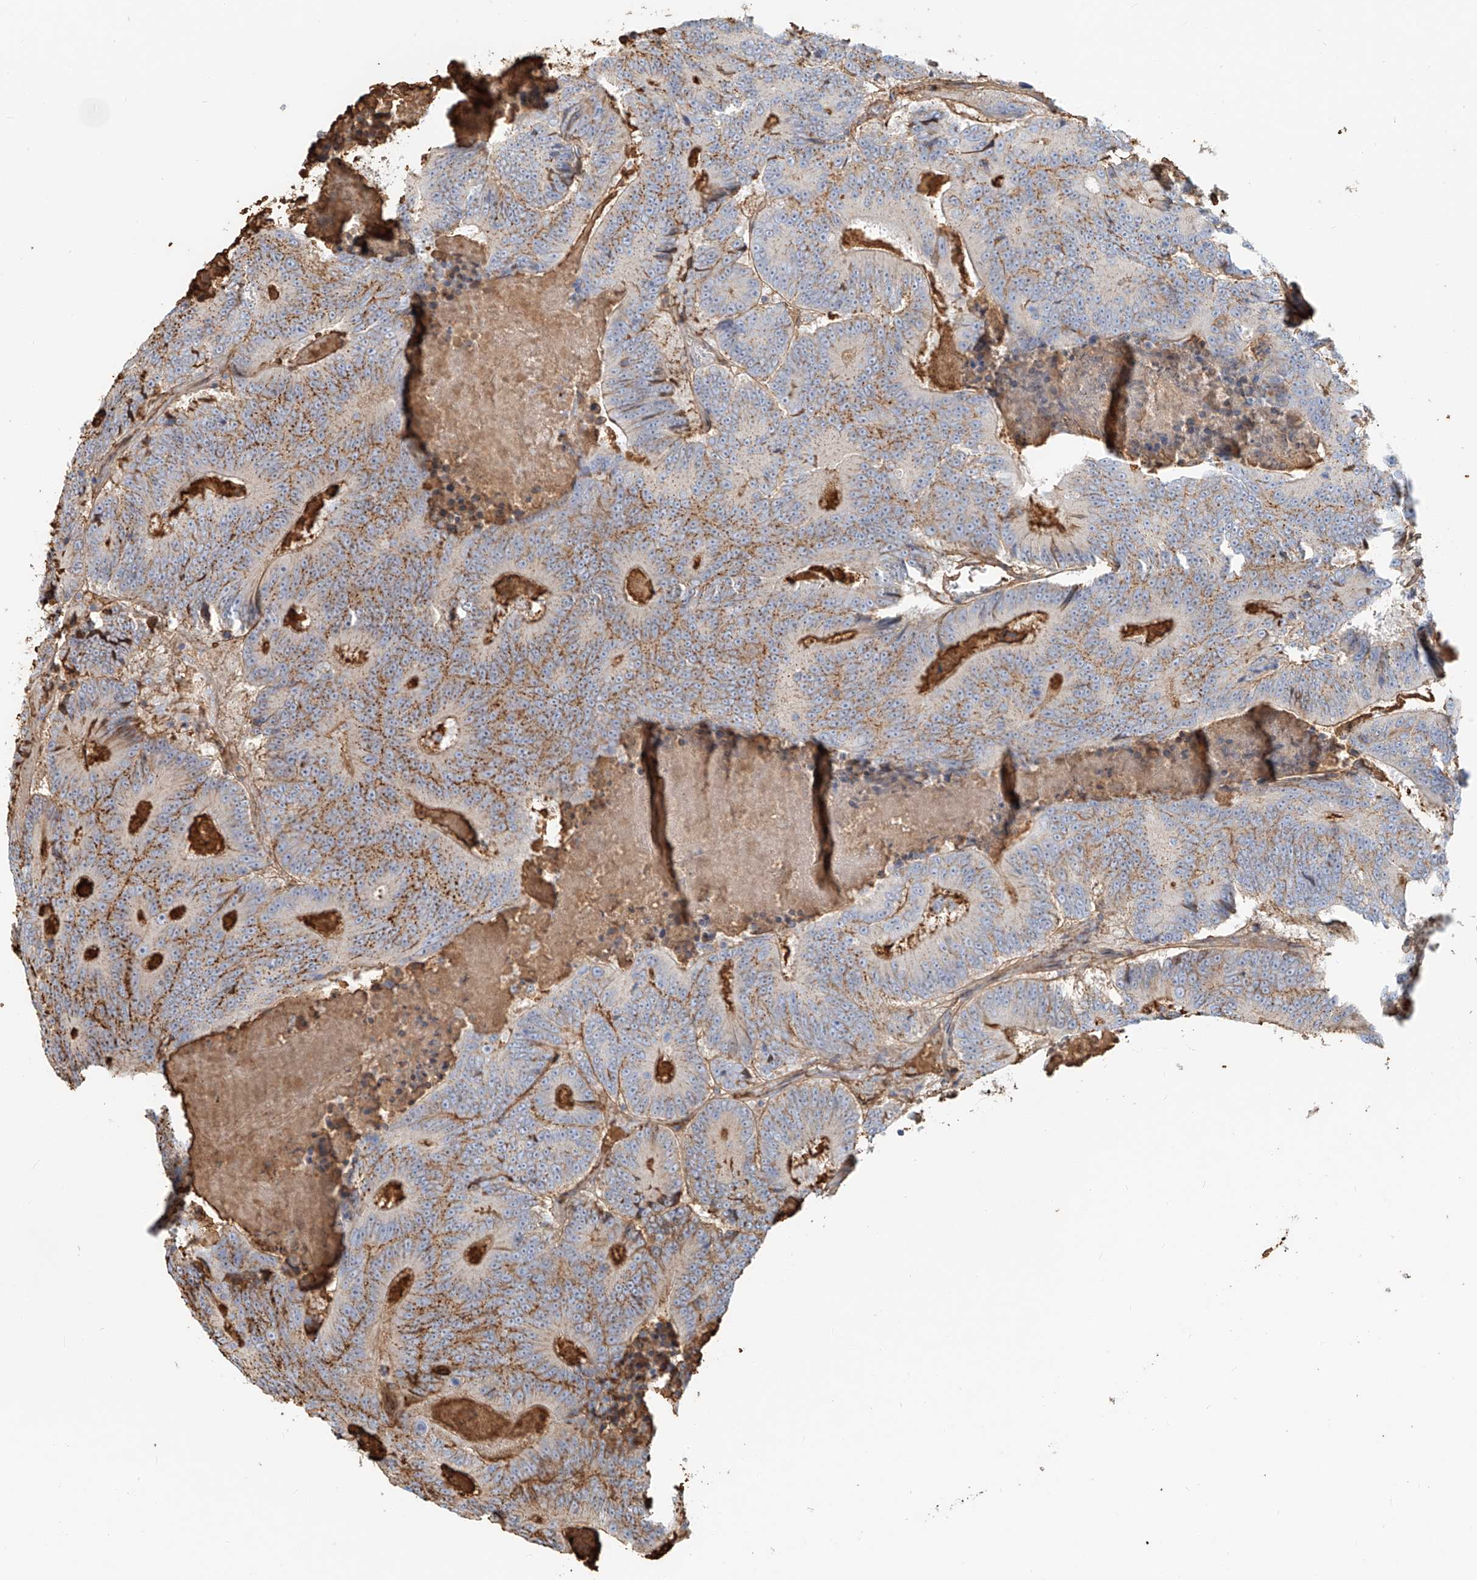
{"staining": {"intensity": "moderate", "quantity": "25%-75%", "location": "cytoplasmic/membranous"}, "tissue": "colorectal cancer", "cell_type": "Tumor cells", "image_type": "cancer", "snomed": [{"axis": "morphology", "description": "Adenocarcinoma, NOS"}, {"axis": "topography", "description": "Colon"}], "caption": "Adenocarcinoma (colorectal) stained with DAB immunohistochemistry displays medium levels of moderate cytoplasmic/membranous expression in approximately 25%-75% of tumor cells.", "gene": "ZFP30", "patient": {"sex": "male", "age": 83}}